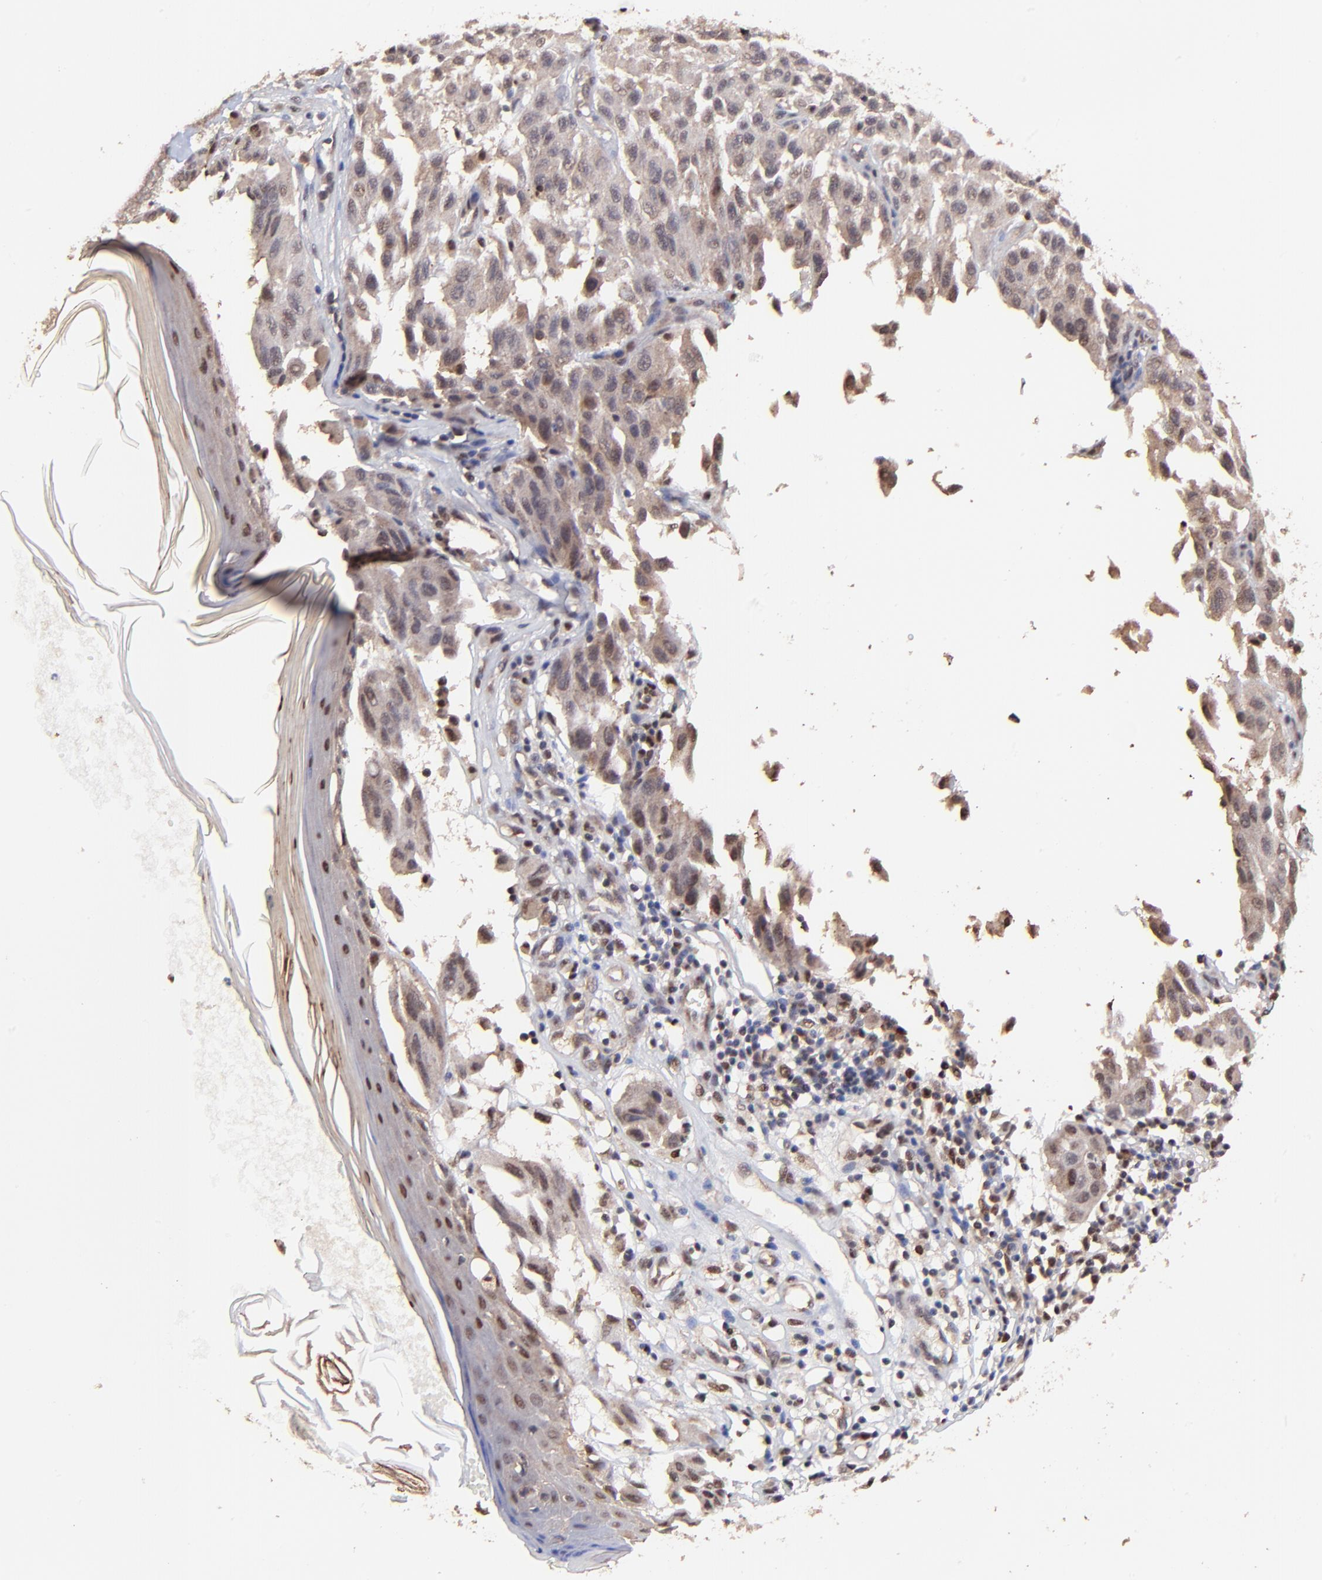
{"staining": {"intensity": "moderate", "quantity": ">75%", "location": "cytoplasmic/membranous,nuclear"}, "tissue": "melanoma", "cell_type": "Tumor cells", "image_type": "cancer", "snomed": [{"axis": "morphology", "description": "Malignant melanoma, NOS"}, {"axis": "topography", "description": "Skin"}], "caption": "The image exhibits immunohistochemical staining of malignant melanoma. There is moderate cytoplasmic/membranous and nuclear expression is seen in about >75% of tumor cells.", "gene": "PSMA6", "patient": {"sex": "male", "age": 30}}